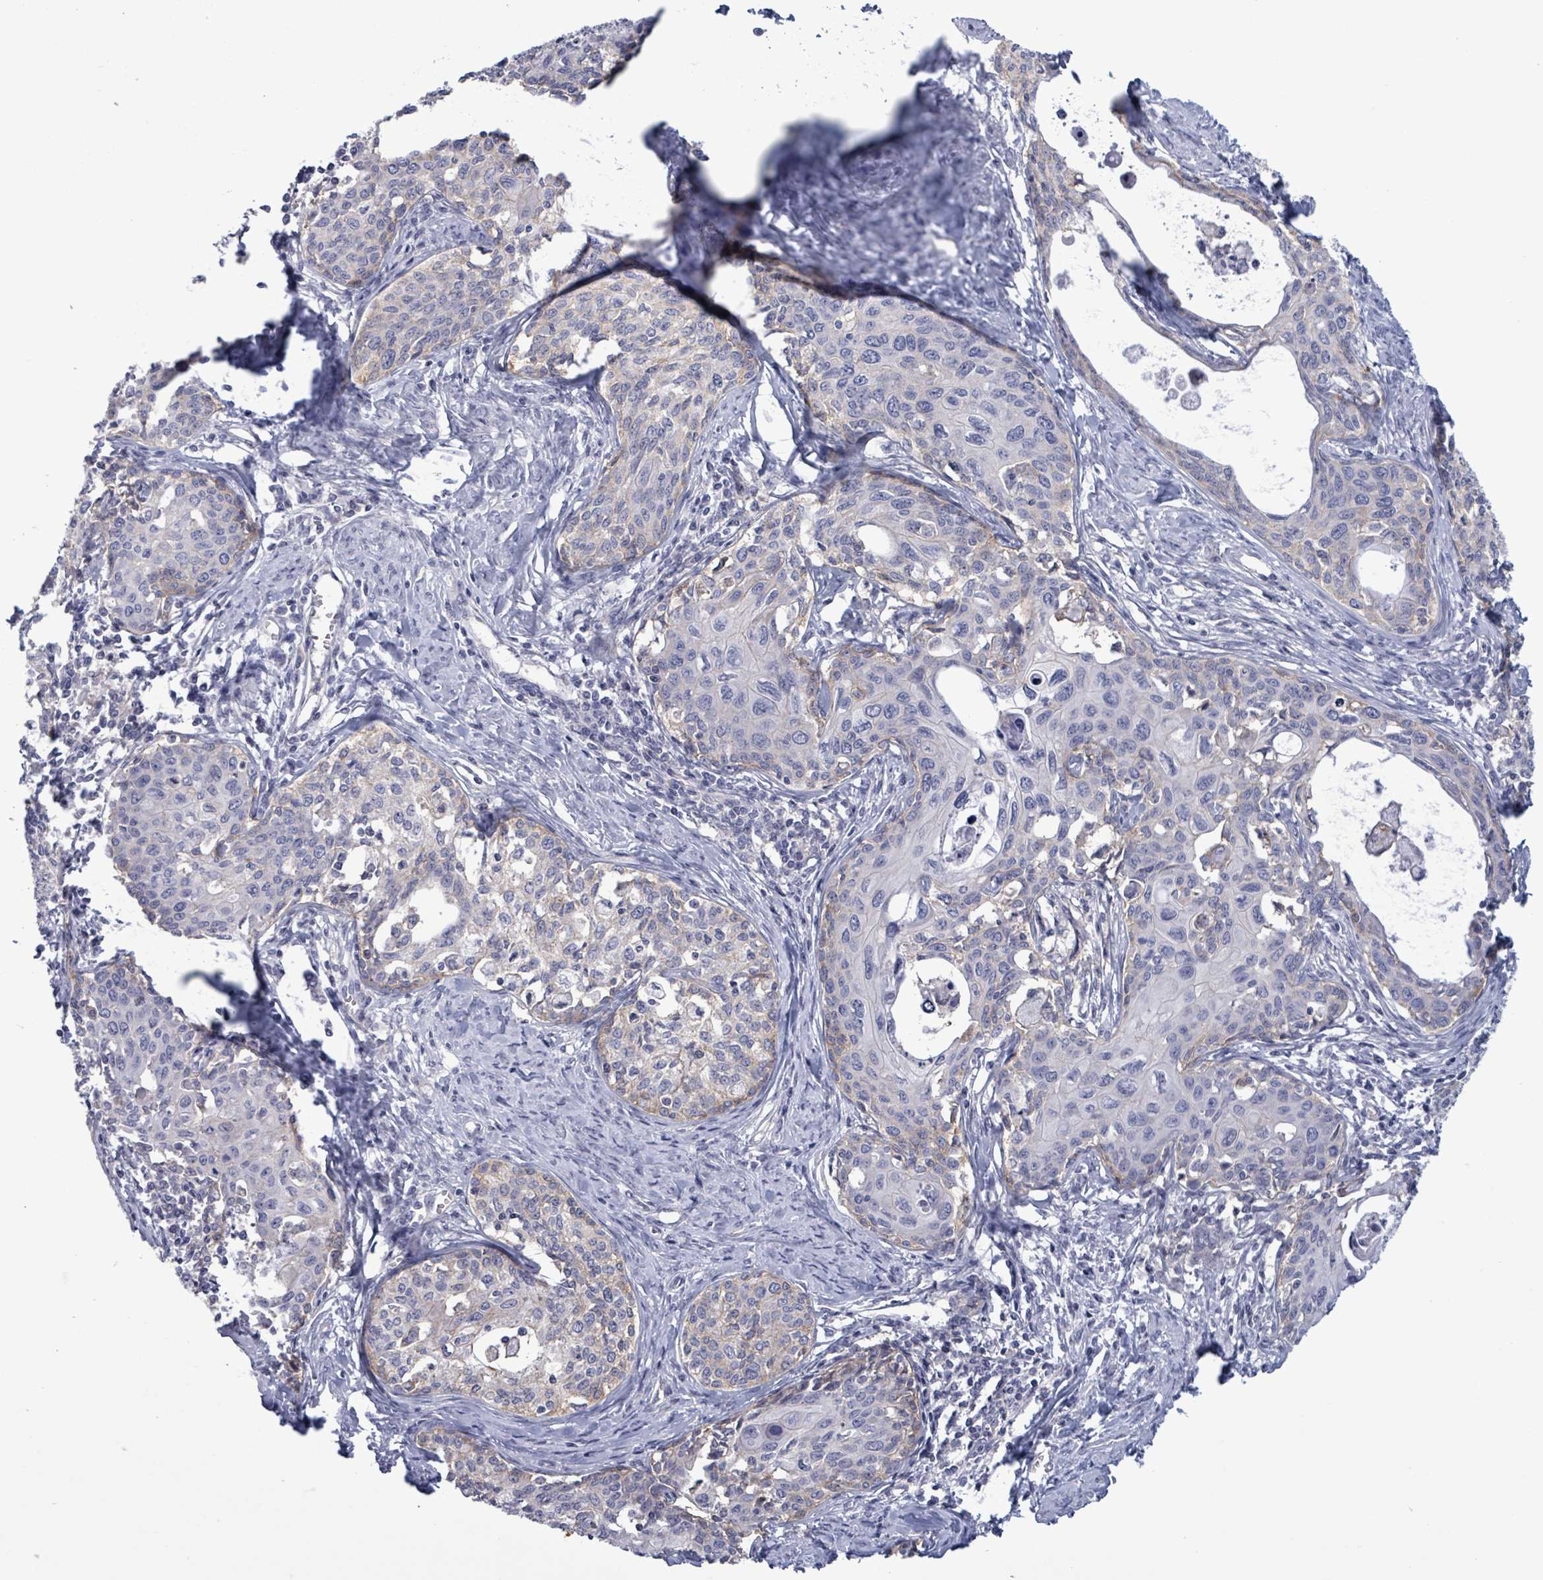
{"staining": {"intensity": "negative", "quantity": "none", "location": "none"}, "tissue": "cervical cancer", "cell_type": "Tumor cells", "image_type": "cancer", "snomed": [{"axis": "morphology", "description": "Squamous cell carcinoma, NOS"}, {"axis": "morphology", "description": "Adenocarcinoma, NOS"}, {"axis": "topography", "description": "Cervix"}], "caption": "Immunohistochemical staining of cervical cancer (adenocarcinoma) reveals no significant staining in tumor cells.", "gene": "BSG", "patient": {"sex": "female", "age": 52}}